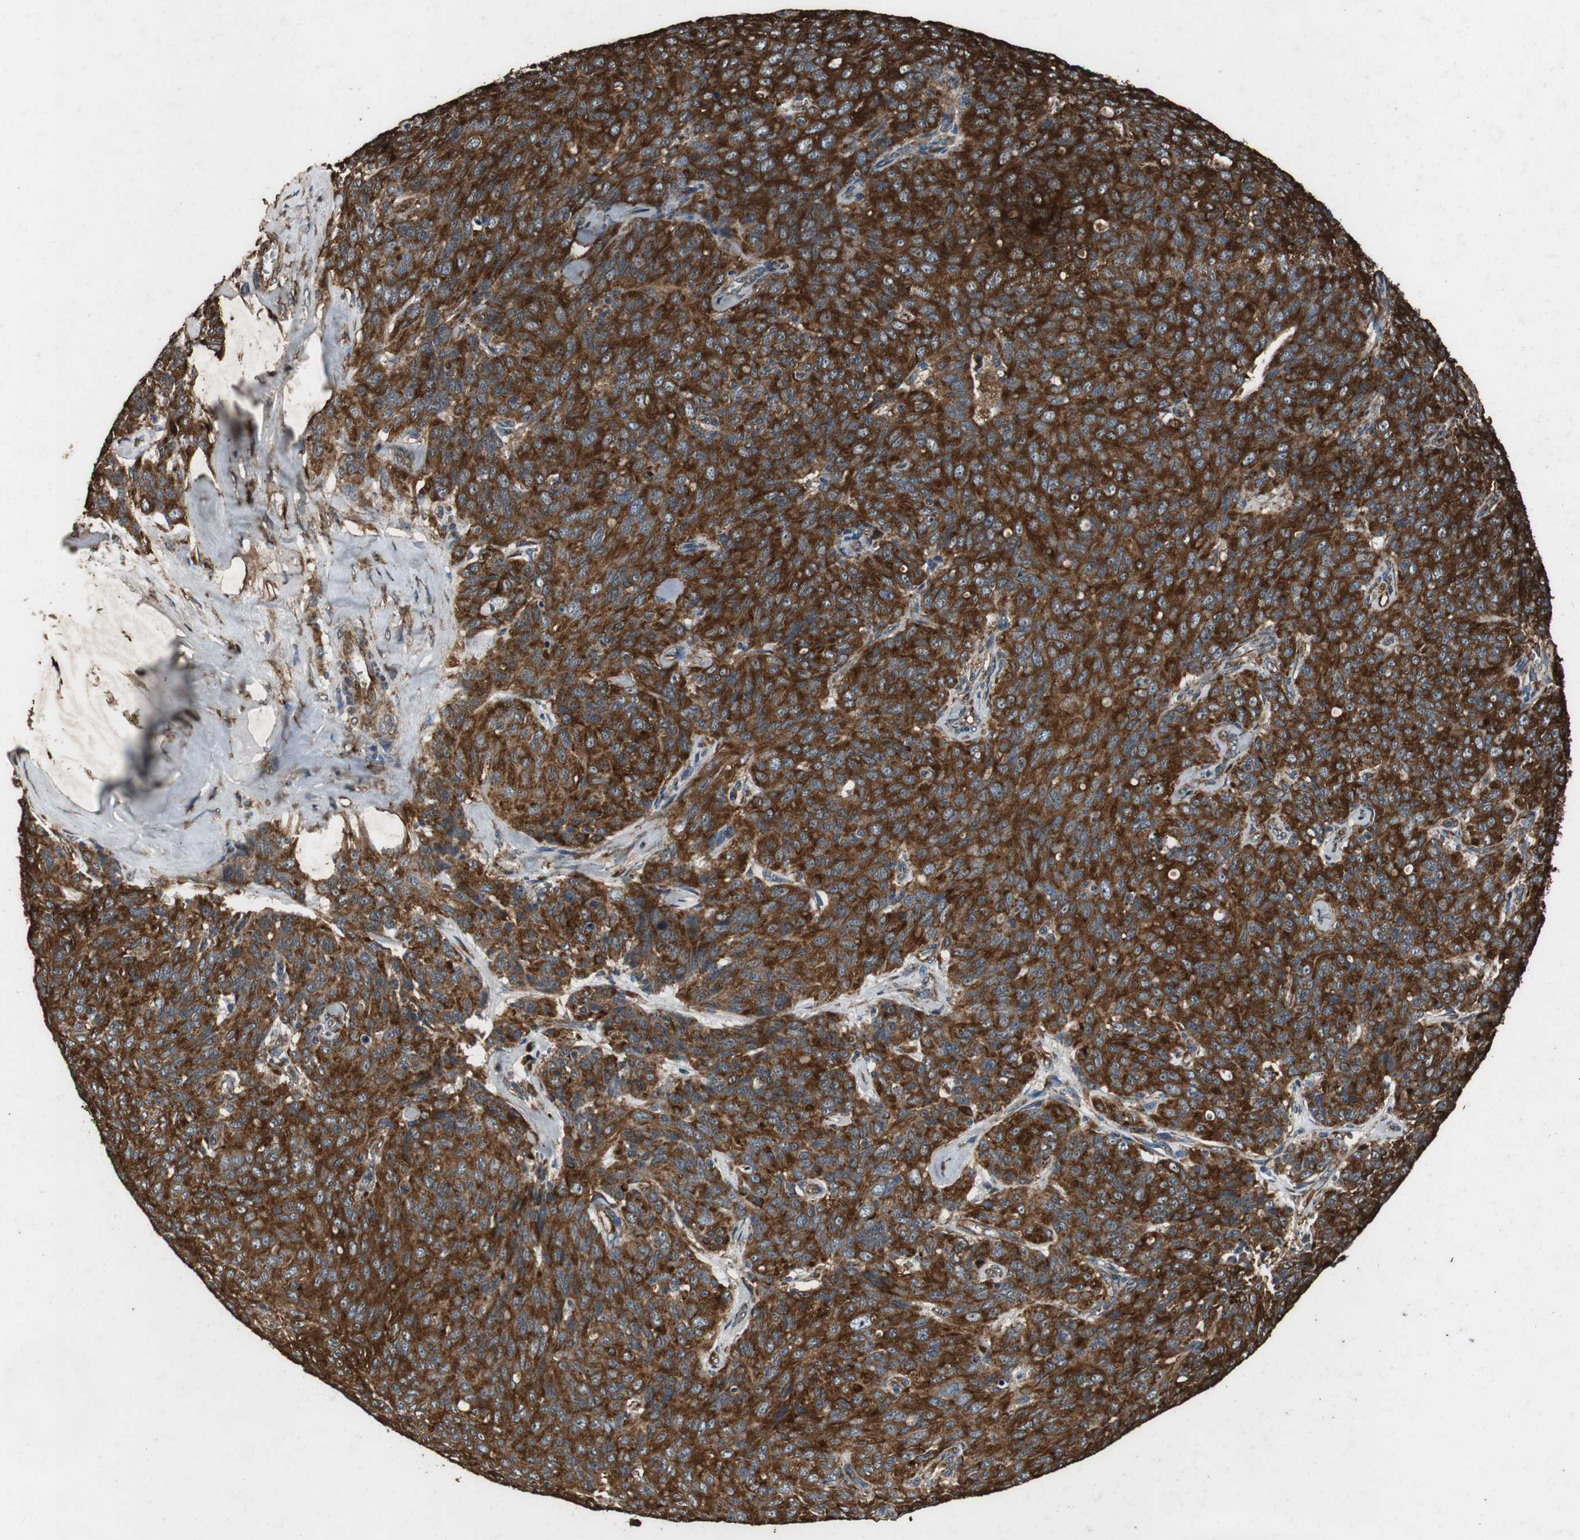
{"staining": {"intensity": "strong", "quantity": ">75%", "location": "cytoplasmic/membranous"}, "tissue": "ovarian cancer", "cell_type": "Tumor cells", "image_type": "cancer", "snomed": [{"axis": "morphology", "description": "Carcinoma, endometroid"}, {"axis": "topography", "description": "Ovary"}], "caption": "This photomicrograph reveals ovarian cancer stained with immunohistochemistry to label a protein in brown. The cytoplasmic/membranous of tumor cells show strong positivity for the protein. Nuclei are counter-stained blue.", "gene": "NAA10", "patient": {"sex": "female", "age": 60}}